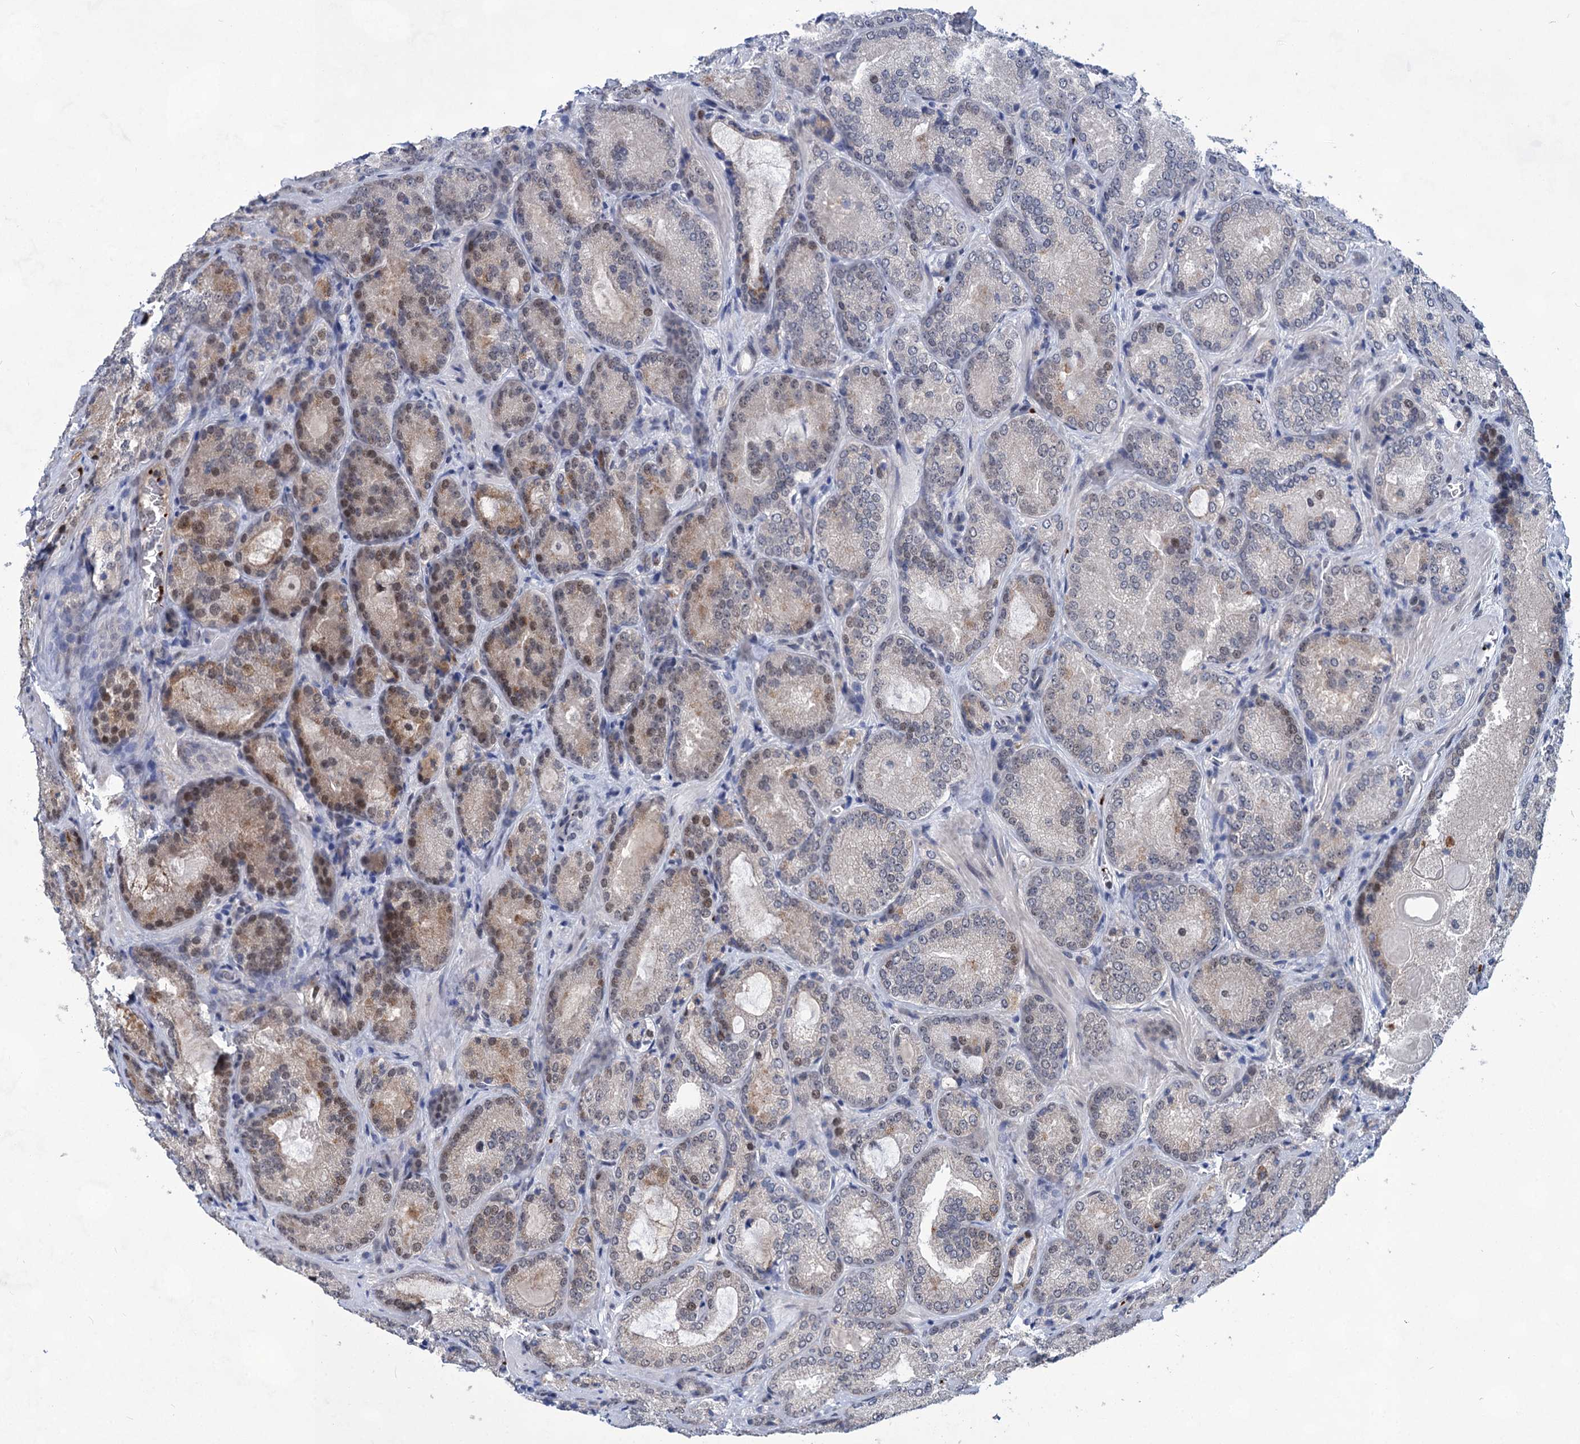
{"staining": {"intensity": "moderate", "quantity": "<25%", "location": "nuclear"}, "tissue": "prostate cancer", "cell_type": "Tumor cells", "image_type": "cancer", "snomed": [{"axis": "morphology", "description": "Adenocarcinoma, Low grade"}, {"axis": "topography", "description": "Prostate"}], "caption": "A photomicrograph of human low-grade adenocarcinoma (prostate) stained for a protein displays moderate nuclear brown staining in tumor cells.", "gene": "MON2", "patient": {"sex": "male", "age": 74}}